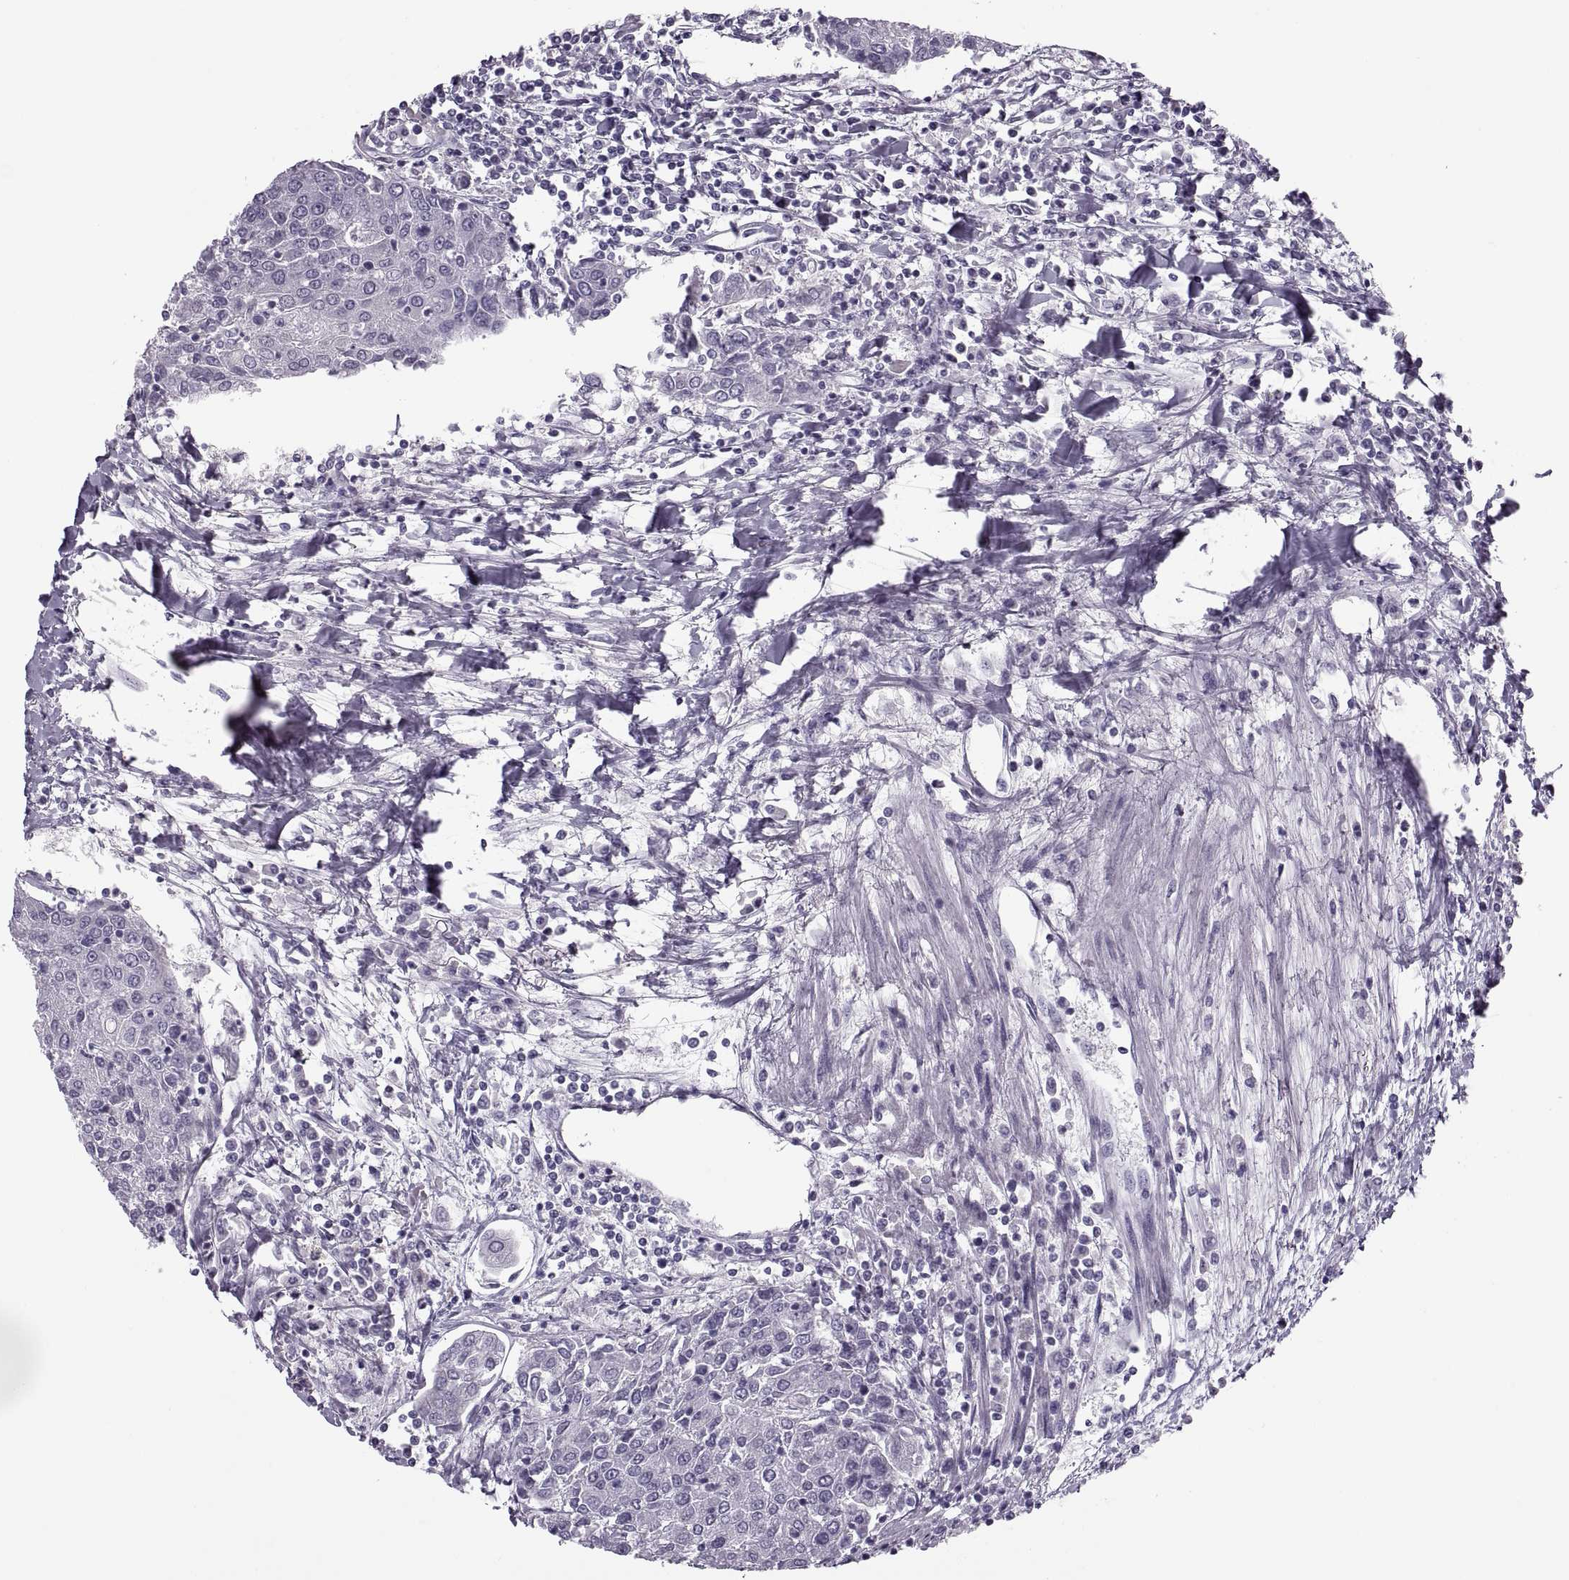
{"staining": {"intensity": "negative", "quantity": "none", "location": "none"}, "tissue": "urothelial cancer", "cell_type": "Tumor cells", "image_type": "cancer", "snomed": [{"axis": "morphology", "description": "Urothelial carcinoma, High grade"}, {"axis": "topography", "description": "Urinary bladder"}], "caption": "The histopathology image shows no significant positivity in tumor cells of urothelial cancer.", "gene": "PRSS54", "patient": {"sex": "female", "age": 85}}